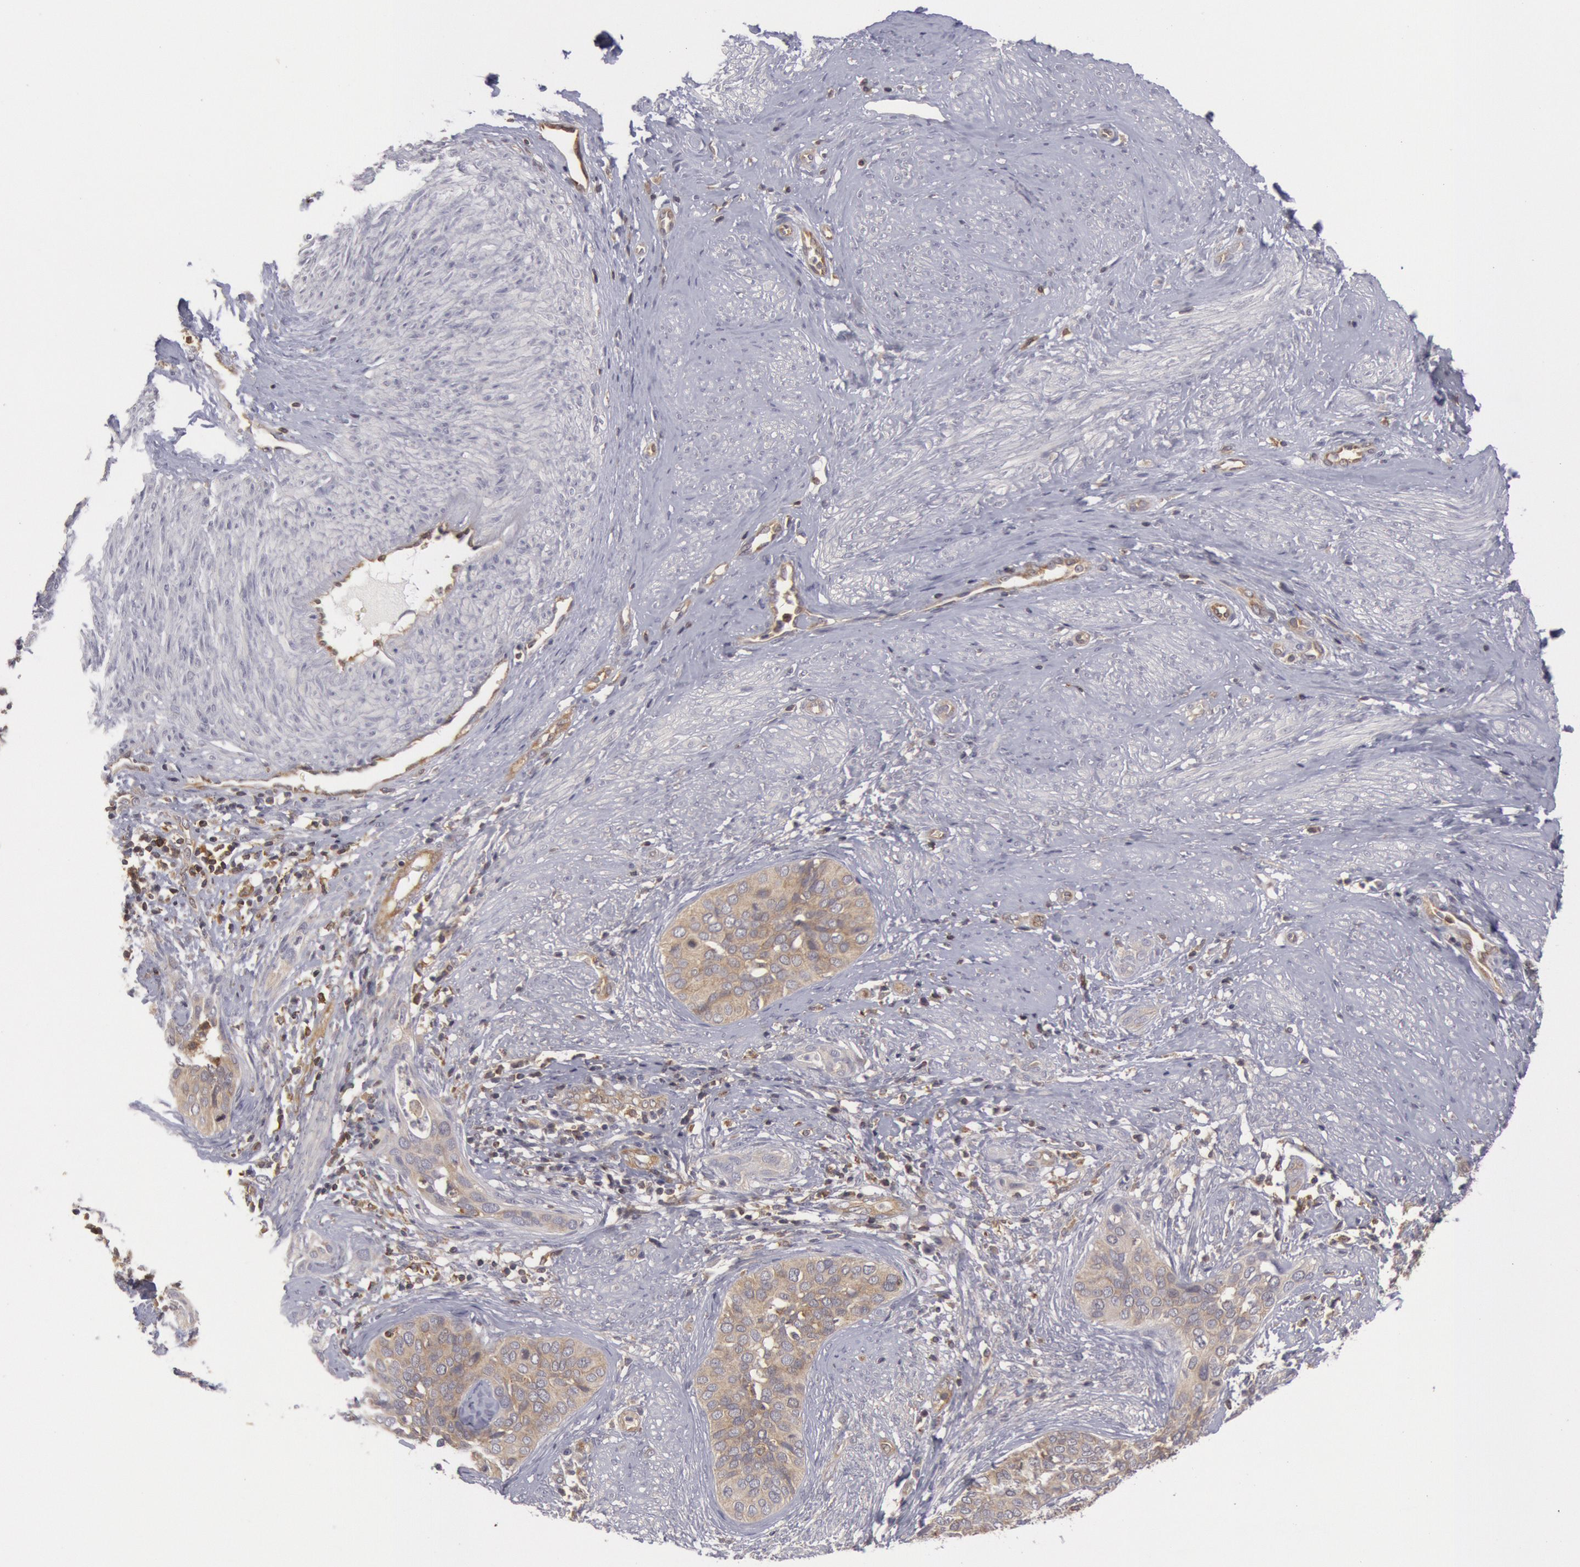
{"staining": {"intensity": "weak", "quantity": ">75%", "location": "cytoplasmic/membranous"}, "tissue": "cervical cancer", "cell_type": "Tumor cells", "image_type": "cancer", "snomed": [{"axis": "morphology", "description": "Squamous cell carcinoma, NOS"}, {"axis": "topography", "description": "Cervix"}], "caption": "A brown stain labels weak cytoplasmic/membranous staining of a protein in cervical squamous cell carcinoma tumor cells.", "gene": "IKBKB", "patient": {"sex": "female", "age": 31}}